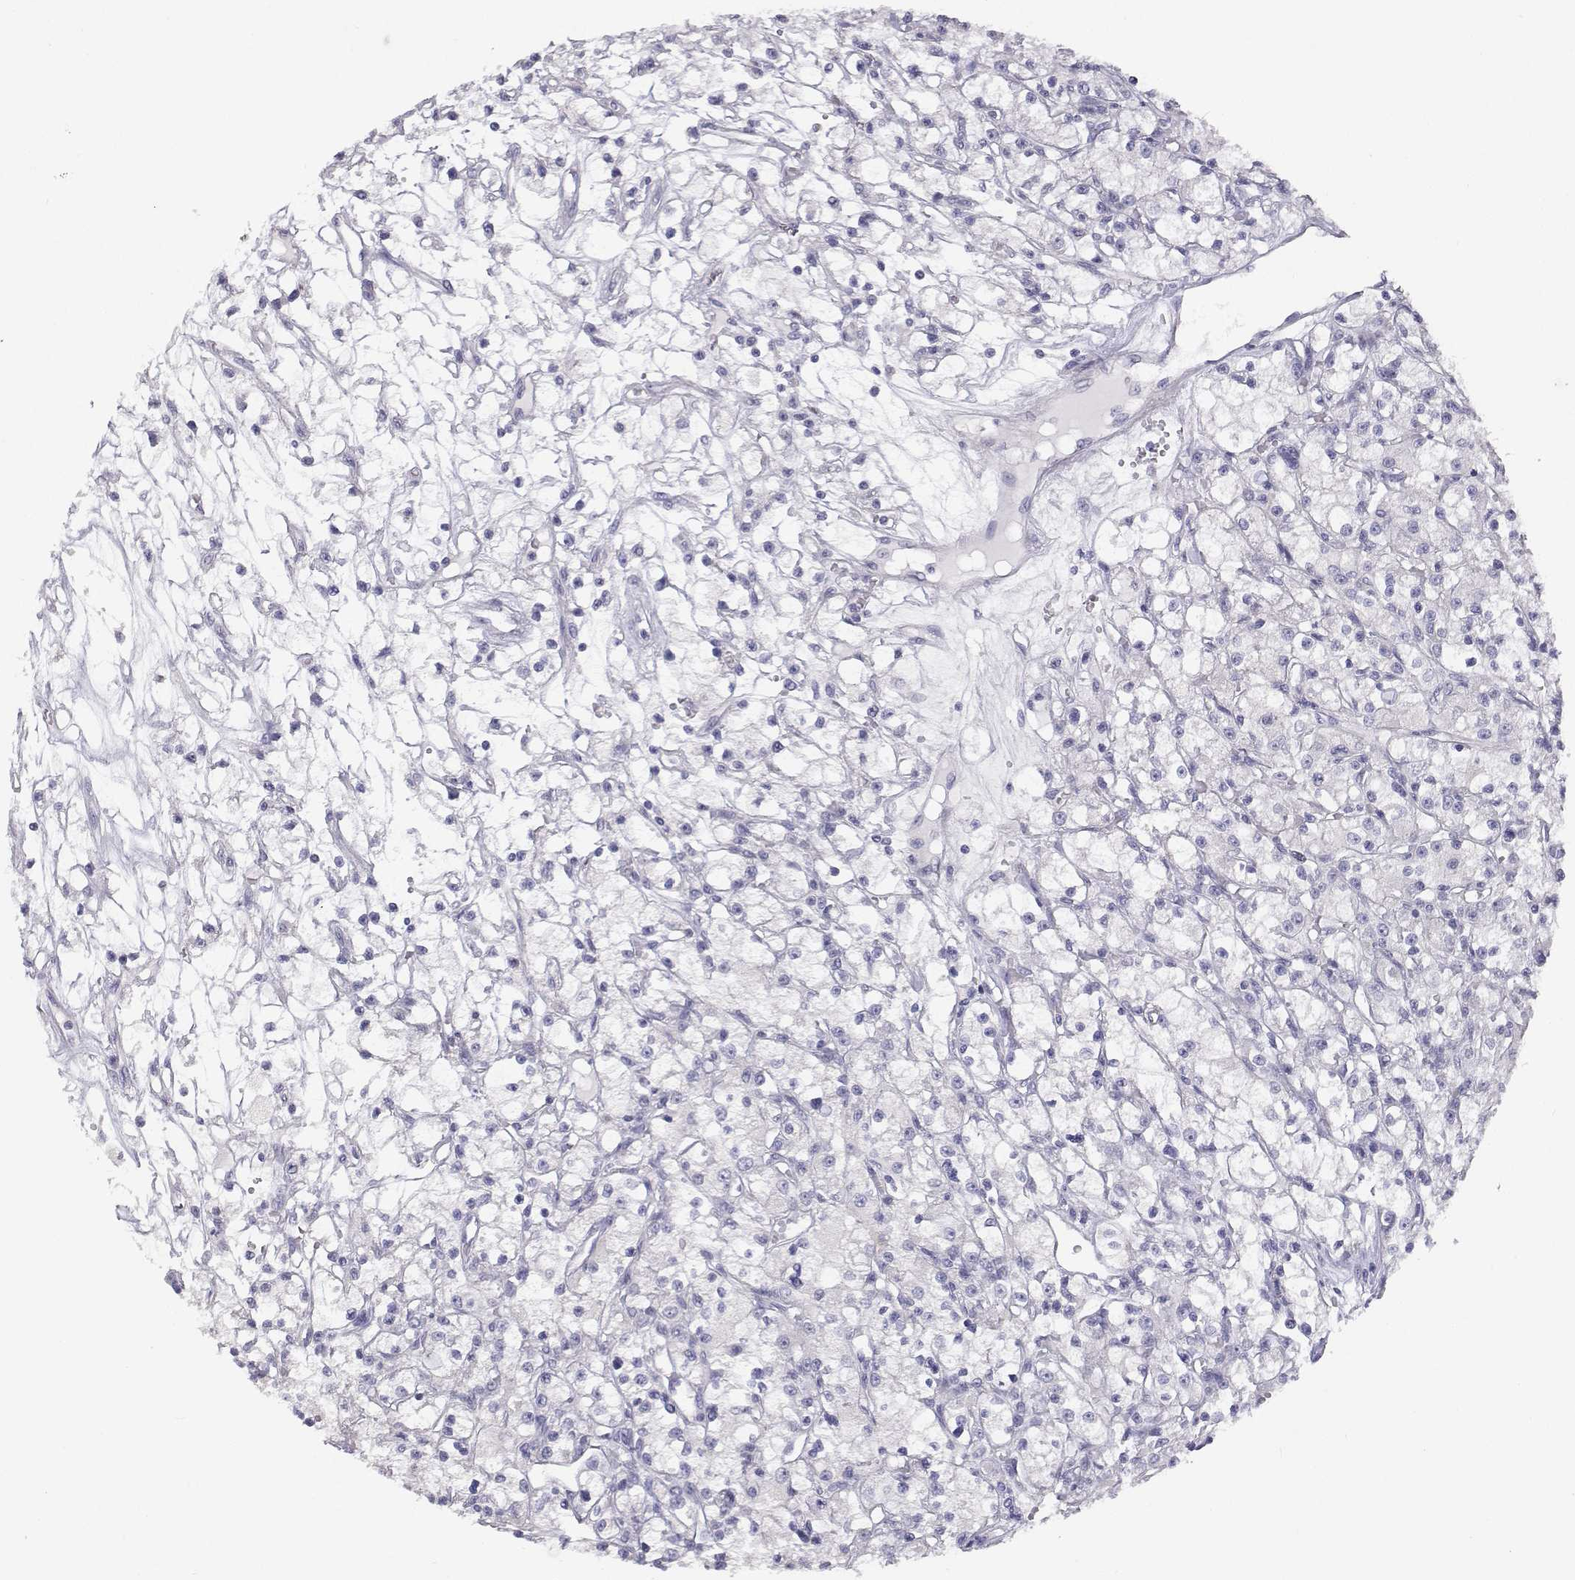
{"staining": {"intensity": "negative", "quantity": "none", "location": "none"}, "tissue": "renal cancer", "cell_type": "Tumor cells", "image_type": "cancer", "snomed": [{"axis": "morphology", "description": "Adenocarcinoma, NOS"}, {"axis": "topography", "description": "Kidney"}], "caption": "This is an IHC photomicrograph of human renal adenocarcinoma. There is no staining in tumor cells.", "gene": "ANKRD65", "patient": {"sex": "female", "age": 59}}